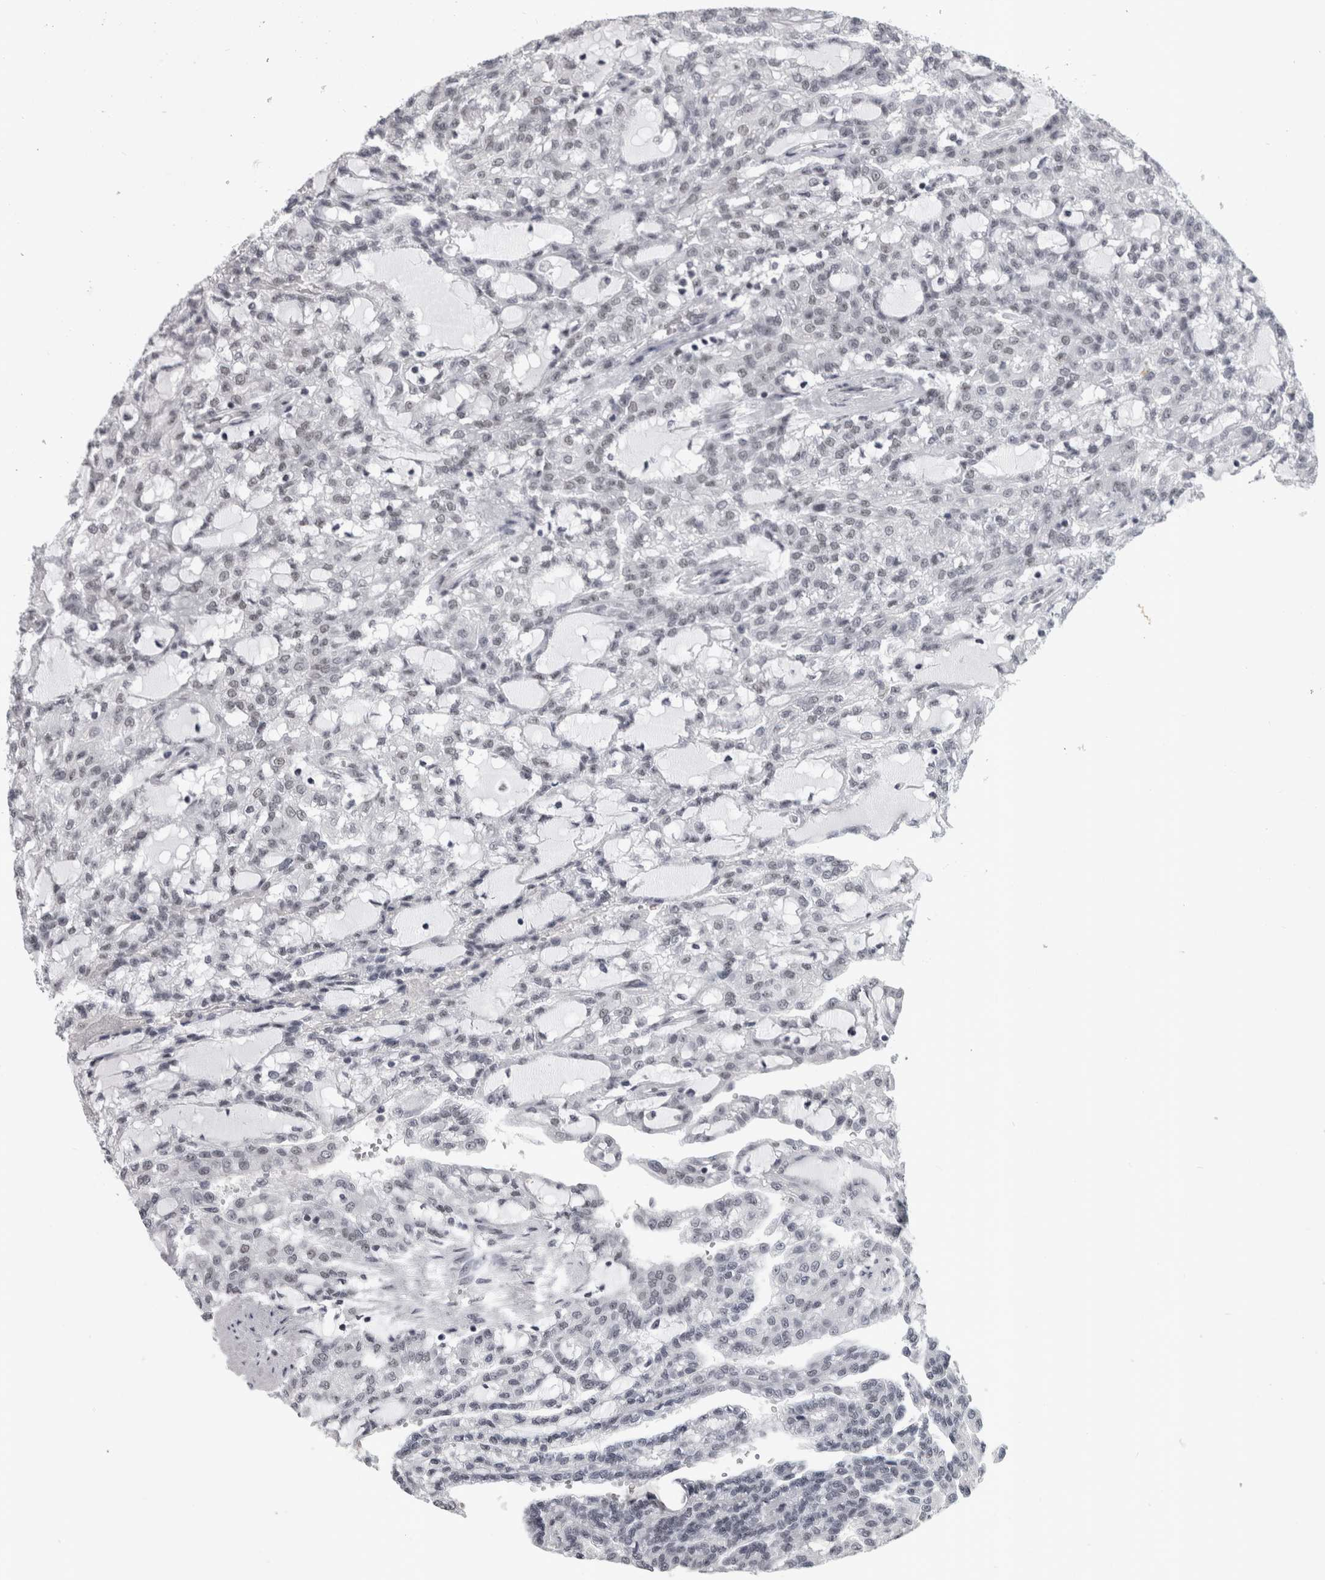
{"staining": {"intensity": "negative", "quantity": "none", "location": "none"}, "tissue": "renal cancer", "cell_type": "Tumor cells", "image_type": "cancer", "snomed": [{"axis": "morphology", "description": "Adenocarcinoma, NOS"}, {"axis": "topography", "description": "Kidney"}], "caption": "Human renal cancer (adenocarcinoma) stained for a protein using immunohistochemistry shows no expression in tumor cells.", "gene": "ARID4B", "patient": {"sex": "male", "age": 63}}